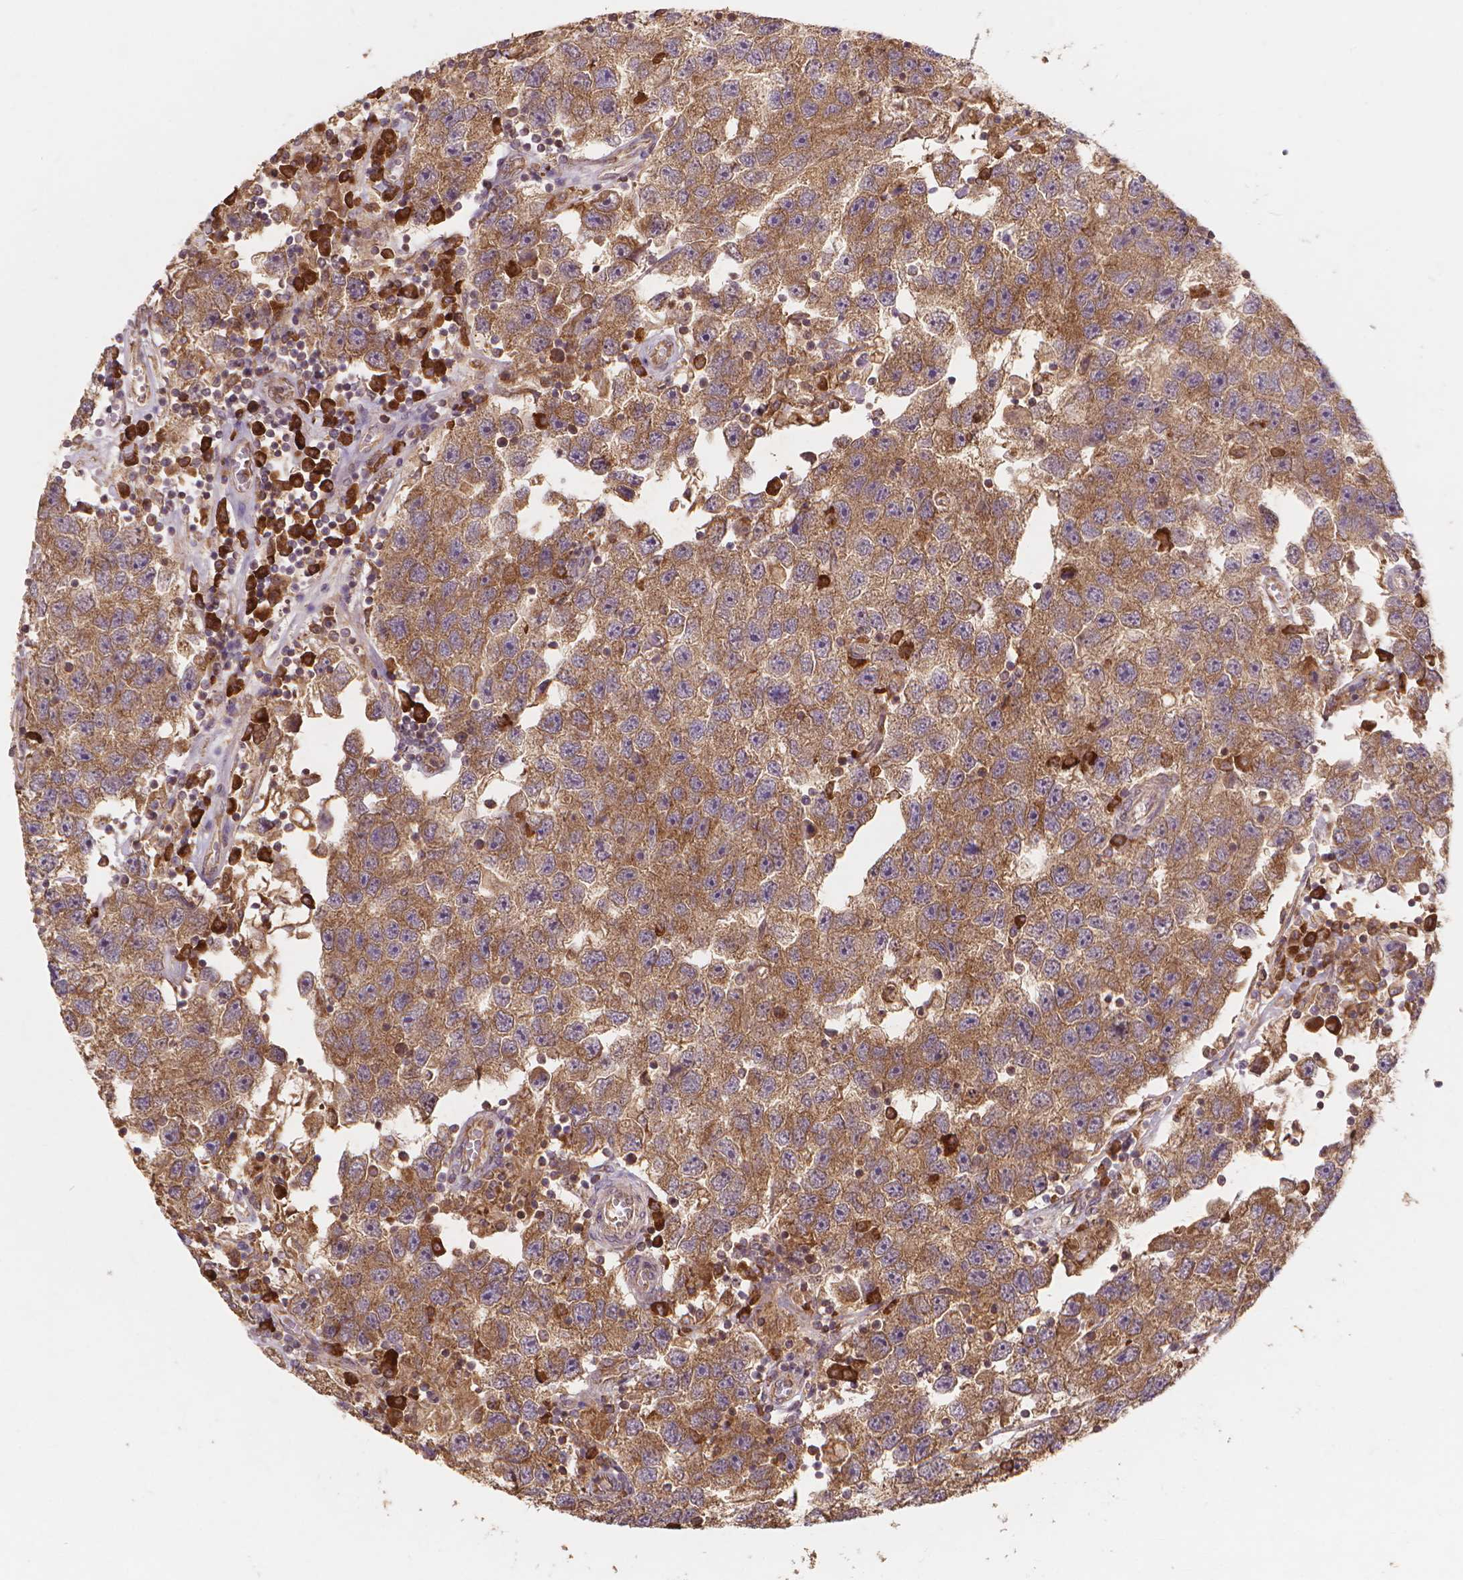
{"staining": {"intensity": "moderate", "quantity": ">75%", "location": "cytoplasmic/membranous"}, "tissue": "testis cancer", "cell_type": "Tumor cells", "image_type": "cancer", "snomed": [{"axis": "morphology", "description": "Seminoma, NOS"}, {"axis": "topography", "description": "Testis"}], "caption": "Immunohistochemistry of testis cancer (seminoma) demonstrates medium levels of moderate cytoplasmic/membranous positivity in approximately >75% of tumor cells. (IHC, brightfield microscopy, high magnification).", "gene": "TAB2", "patient": {"sex": "male", "age": 26}}